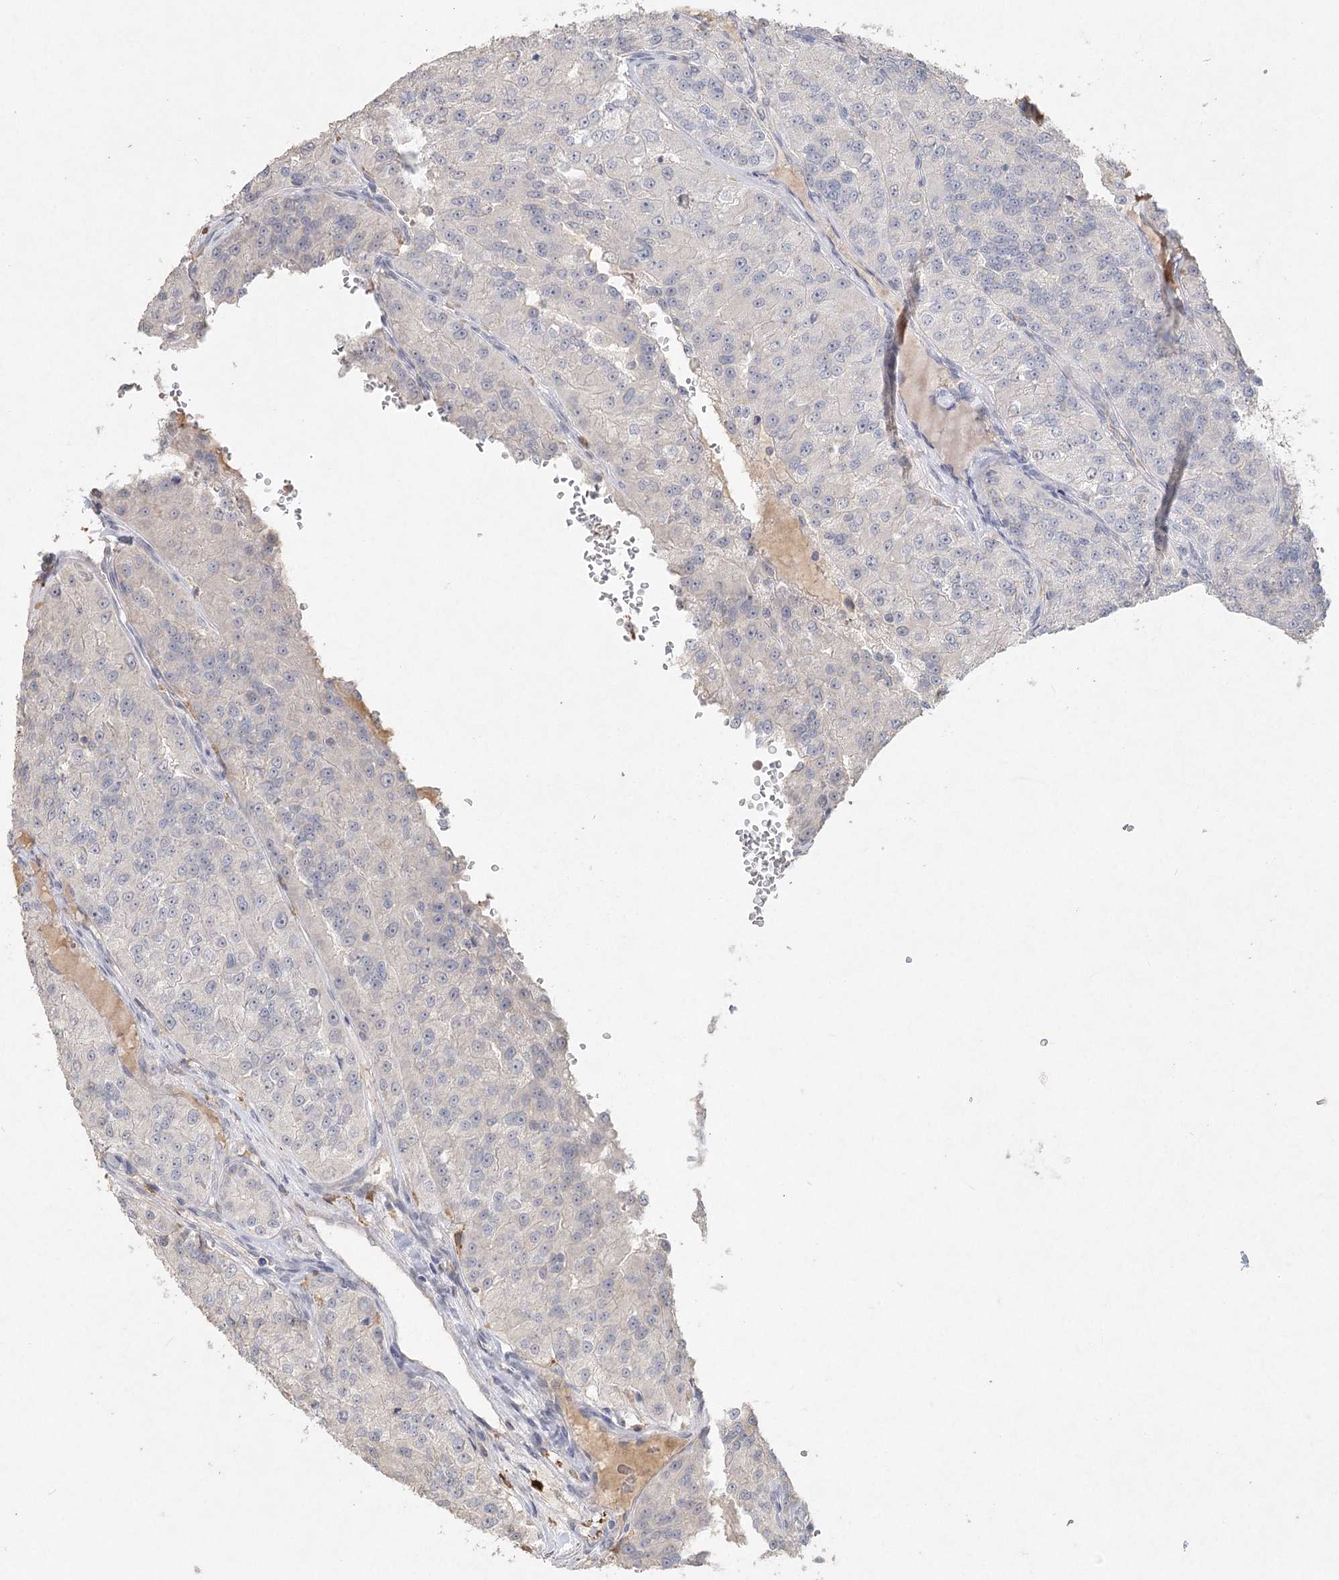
{"staining": {"intensity": "negative", "quantity": "none", "location": "none"}, "tissue": "renal cancer", "cell_type": "Tumor cells", "image_type": "cancer", "snomed": [{"axis": "morphology", "description": "Adenocarcinoma, NOS"}, {"axis": "topography", "description": "Kidney"}], "caption": "The photomicrograph reveals no staining of tumor cells in renal cancer.", "gene": "ARSI", "patient": {"sex": "female", "age": 63}}